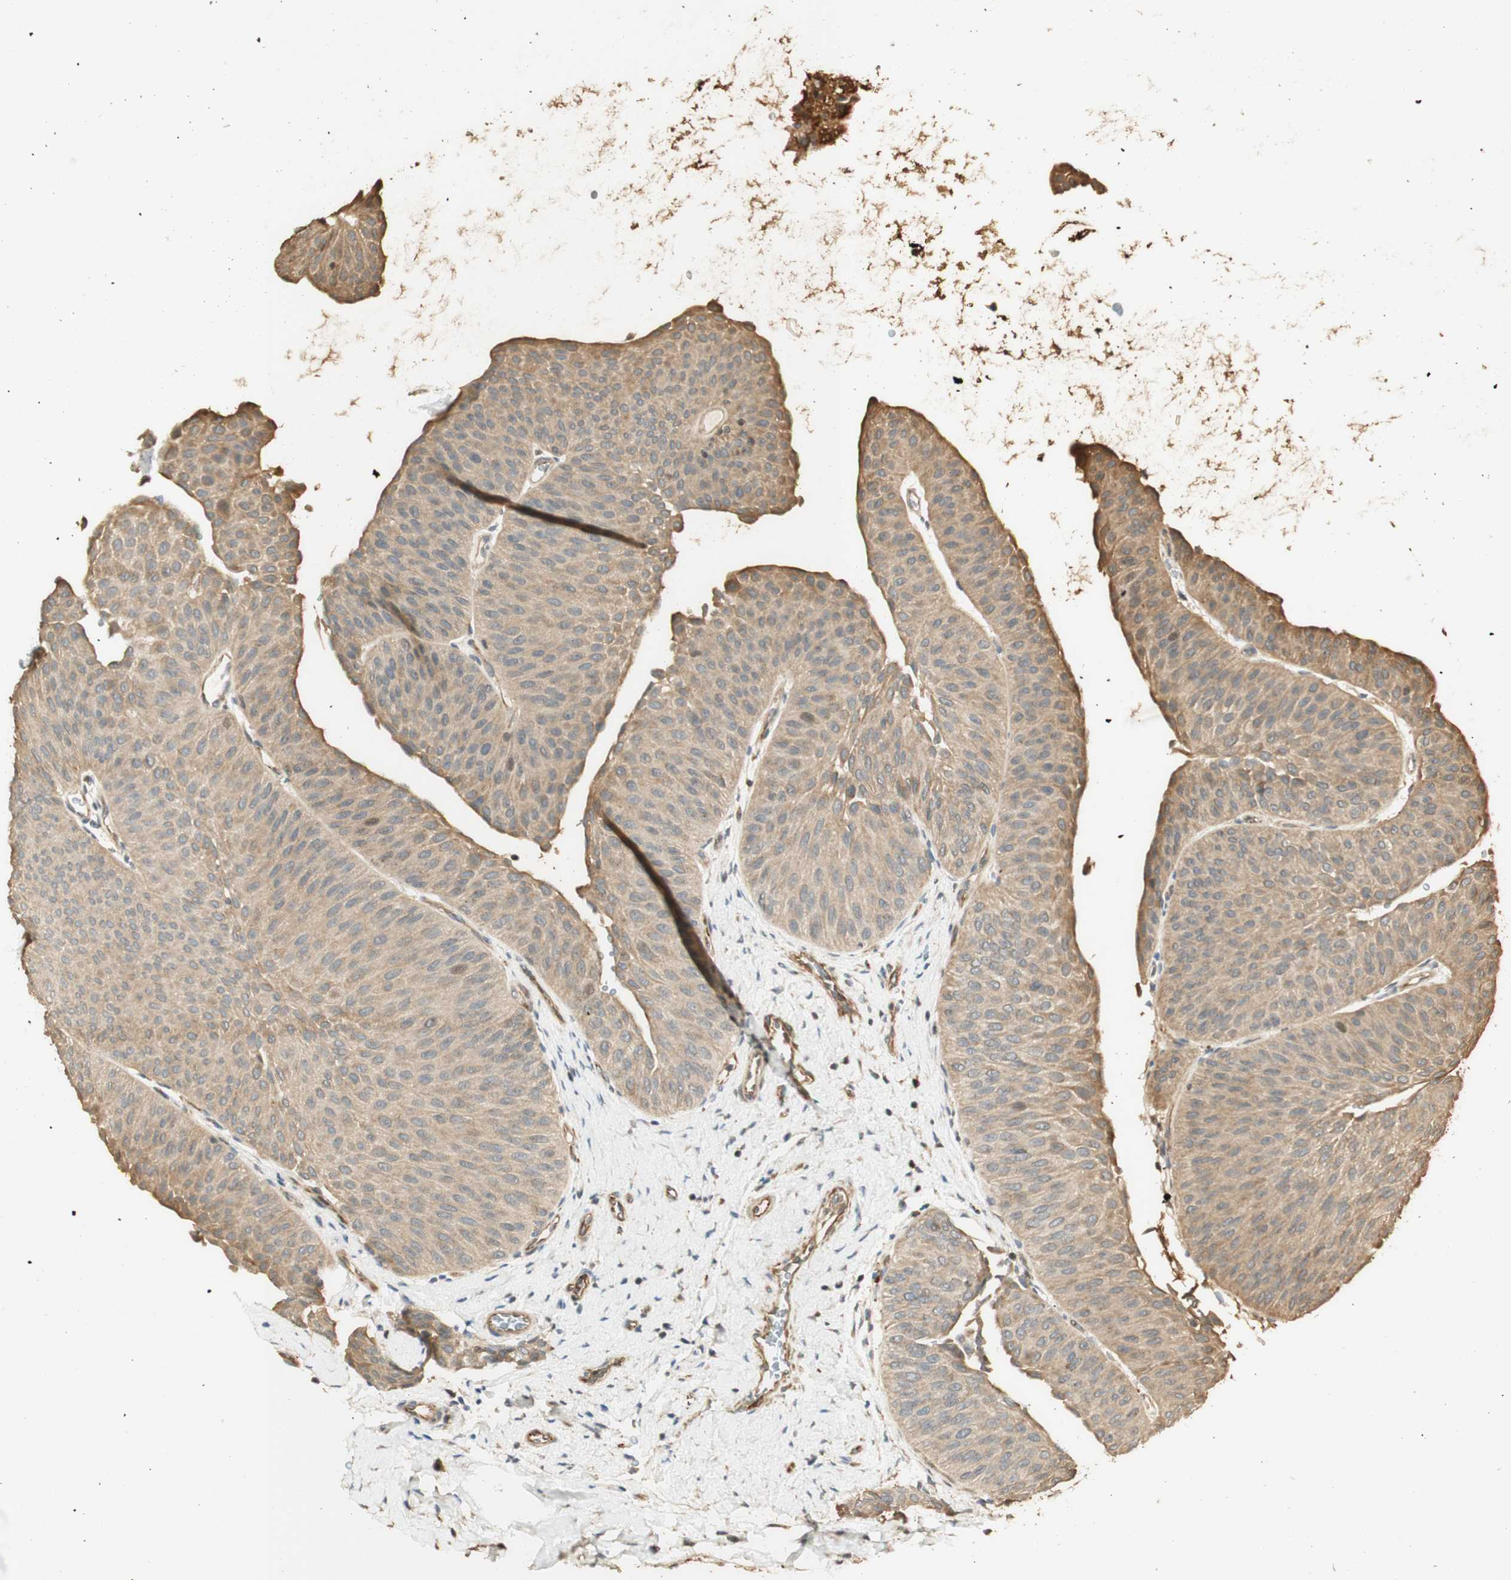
{"staining": {"intensity": "weak", "quantity": ">75%", "location": "cytoplasmic/membranous"}, "tissue": "urothelial cancer", "cell_type": "Tumor cells", "image_type": "cancer", "snomed": [{"axis": "morphology", "description": "Urothelial carcinoma, Low grade"}, {"axis": "topography", "description": "Urinary bladder"}], "caption": "About >75% of tumor cells in urothelial carcinoma (low-grade) exhibit weak cytoplasmic/membranous protein positivity as visualized by brown immunohistochemical staining.", "gene": "AGER", "patient": {"sex": "female", "age": 60}}